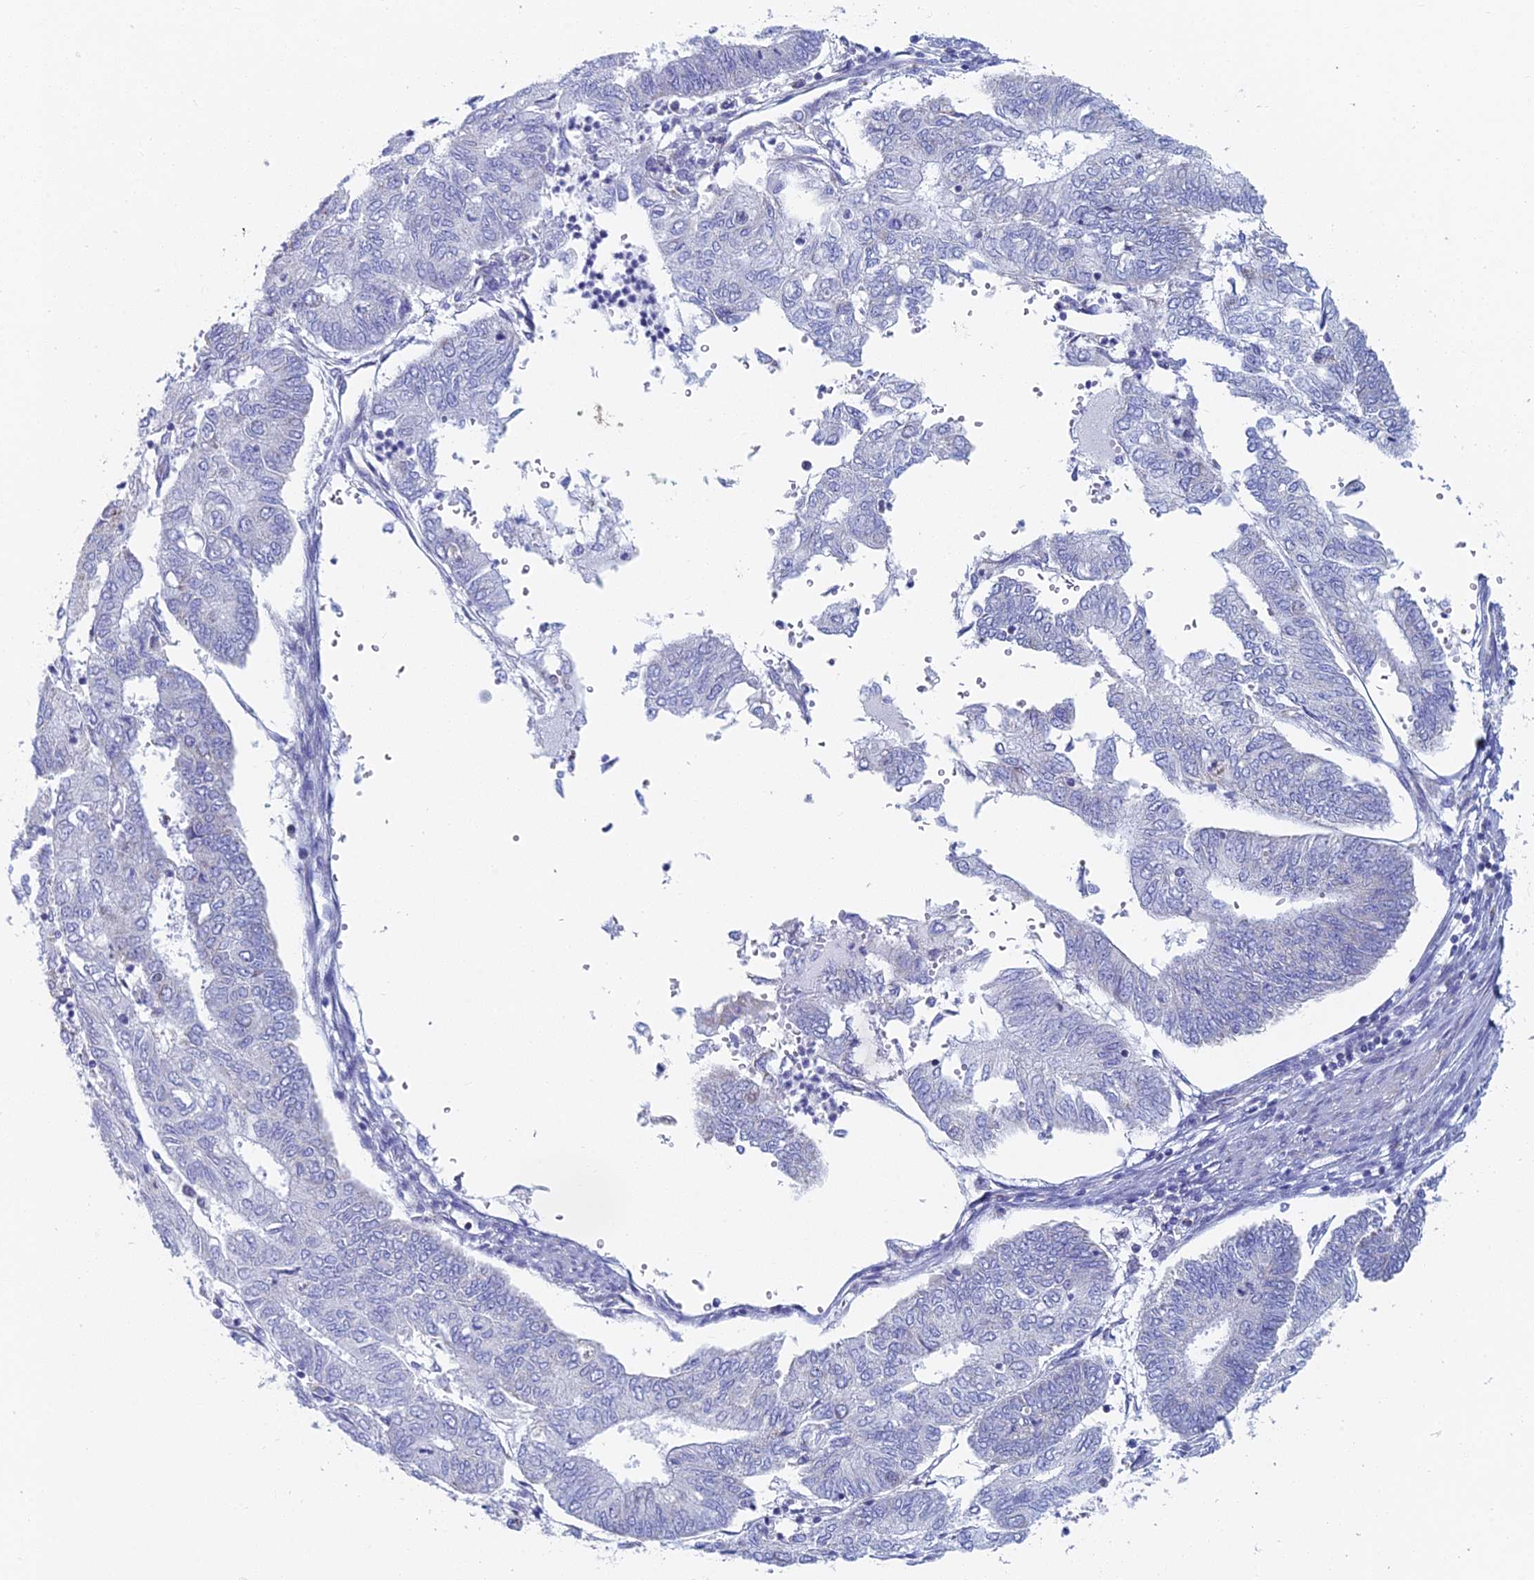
{"staining": {"intensity": "negative", "quantity": "none", "location": "none"}, "tissue": "endometrial cancer", "cell_type": "Tumor cells", "image_type": "cancer", "snomed": [{"axis": "morphology", "description": "Adenocarcinoma, NOS"}, {"axis": "topography", "description": "Endometrium"}], "caption": "Immunohistochemical staining of human endometrial adenocarcinoma shows no significant staining in tumor cells.", "gene": "ACSM1", "patient": {"sex": "female", "age": 68}}